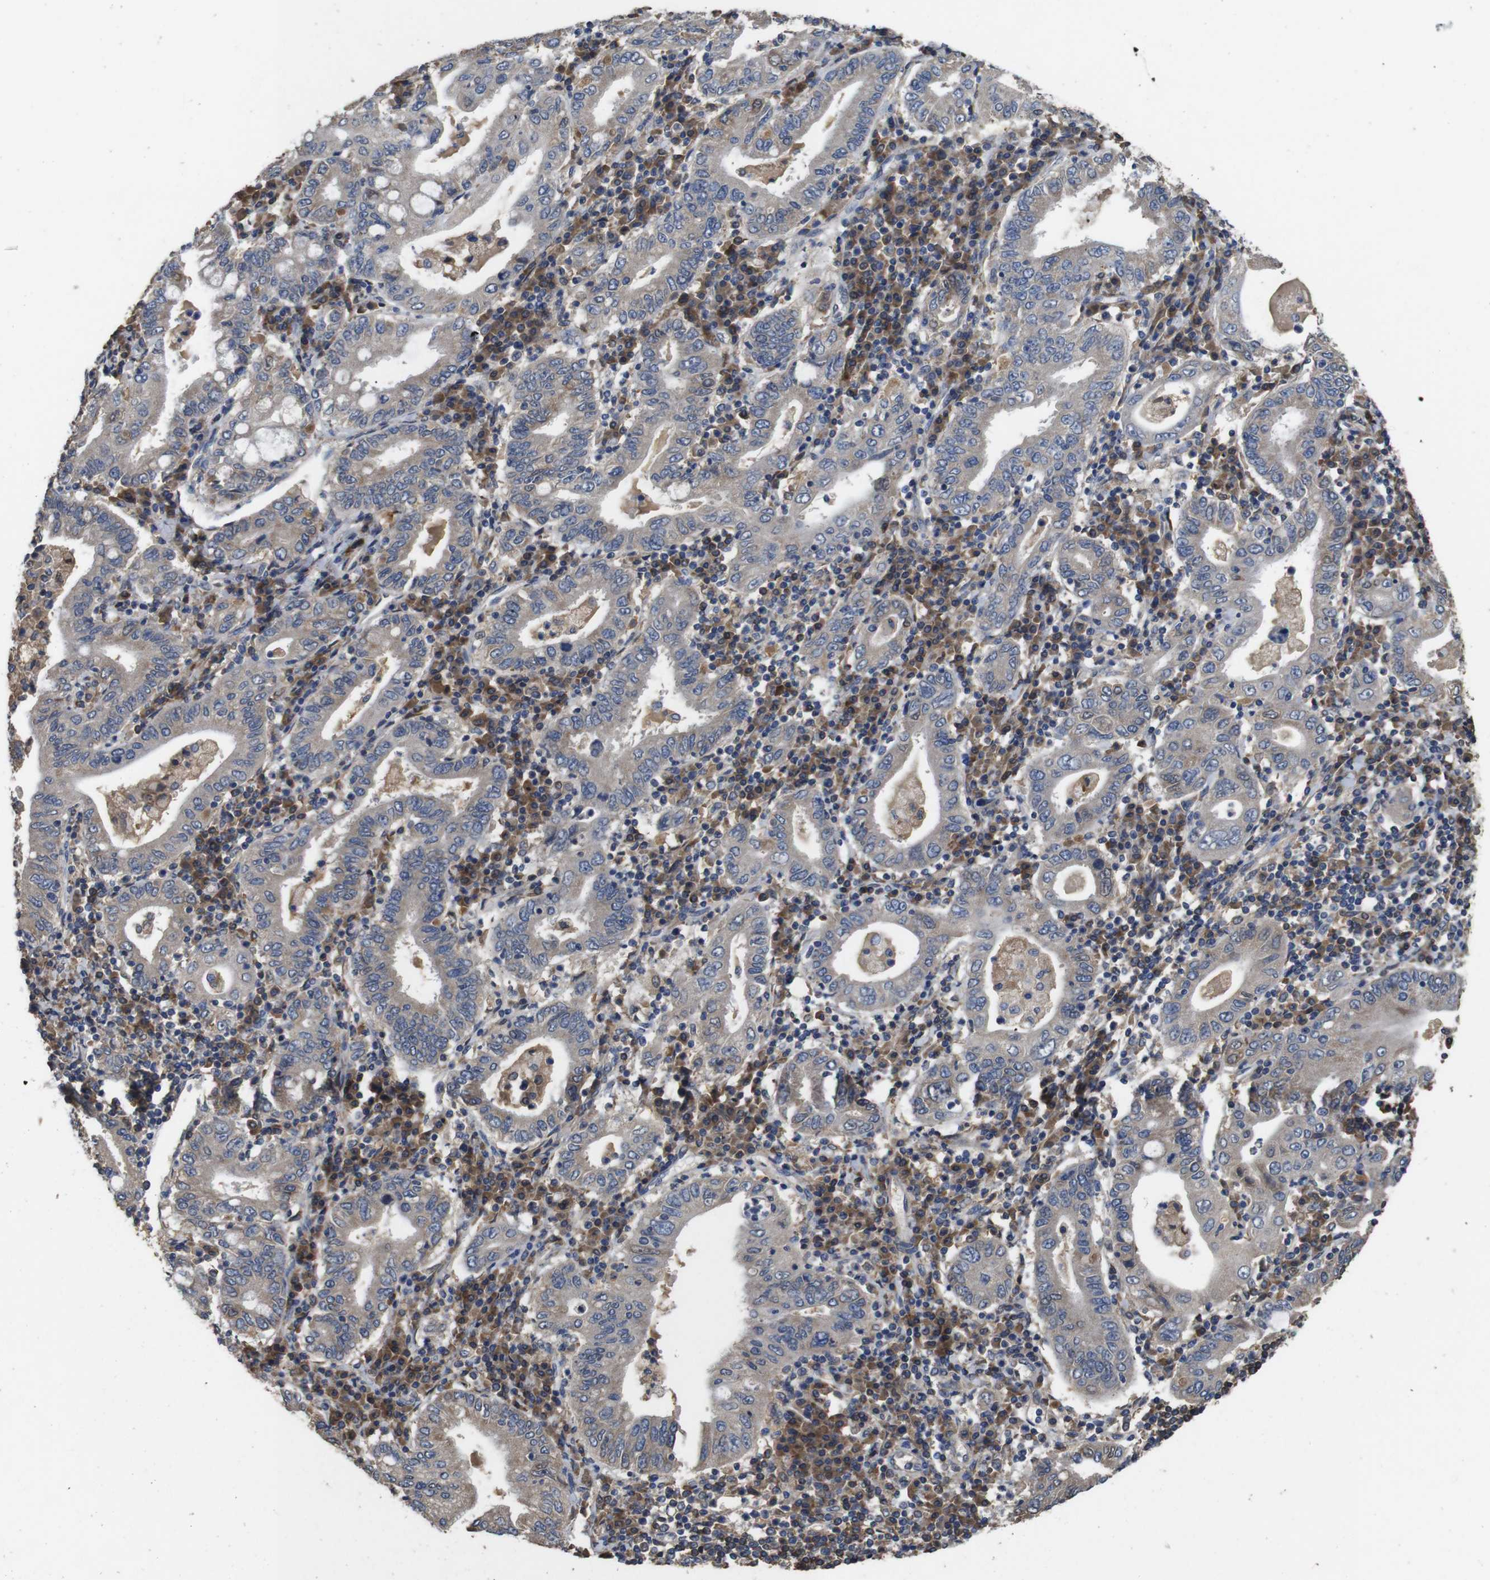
{"staining": {"intensity": "weak", "quantity": ">75%", "location": "cytoplasmic/membranous"}, "tissue": "stomach cancer", "cell_type": "Tumor cells", "image_type": "cancer", "snomed": [{"axis": "morphology", "description": "Normal tissue, NOS"}, {"axis": "morphology", "description": "Adenocarcinoma, NOS"}, {"axis": "topography", "description": "Esophagus"}, {"axis": "topography", "description": "Stomach, upper"}, {"axis": "topography", "description": "Peripheral nerve tissue"}], "caption": "Protein staining of adenocarcinoma (stomach) tissue displays weak cytoplasmic/membranous staining in approximately >75% of tumor cells. (DAB (3,3'-diaminobenzidine) IHC, brown staining for protein, blue staining for nuclei).", "gene": "ARHGAP24", "patient": {"sex": "male", "age": 62}}